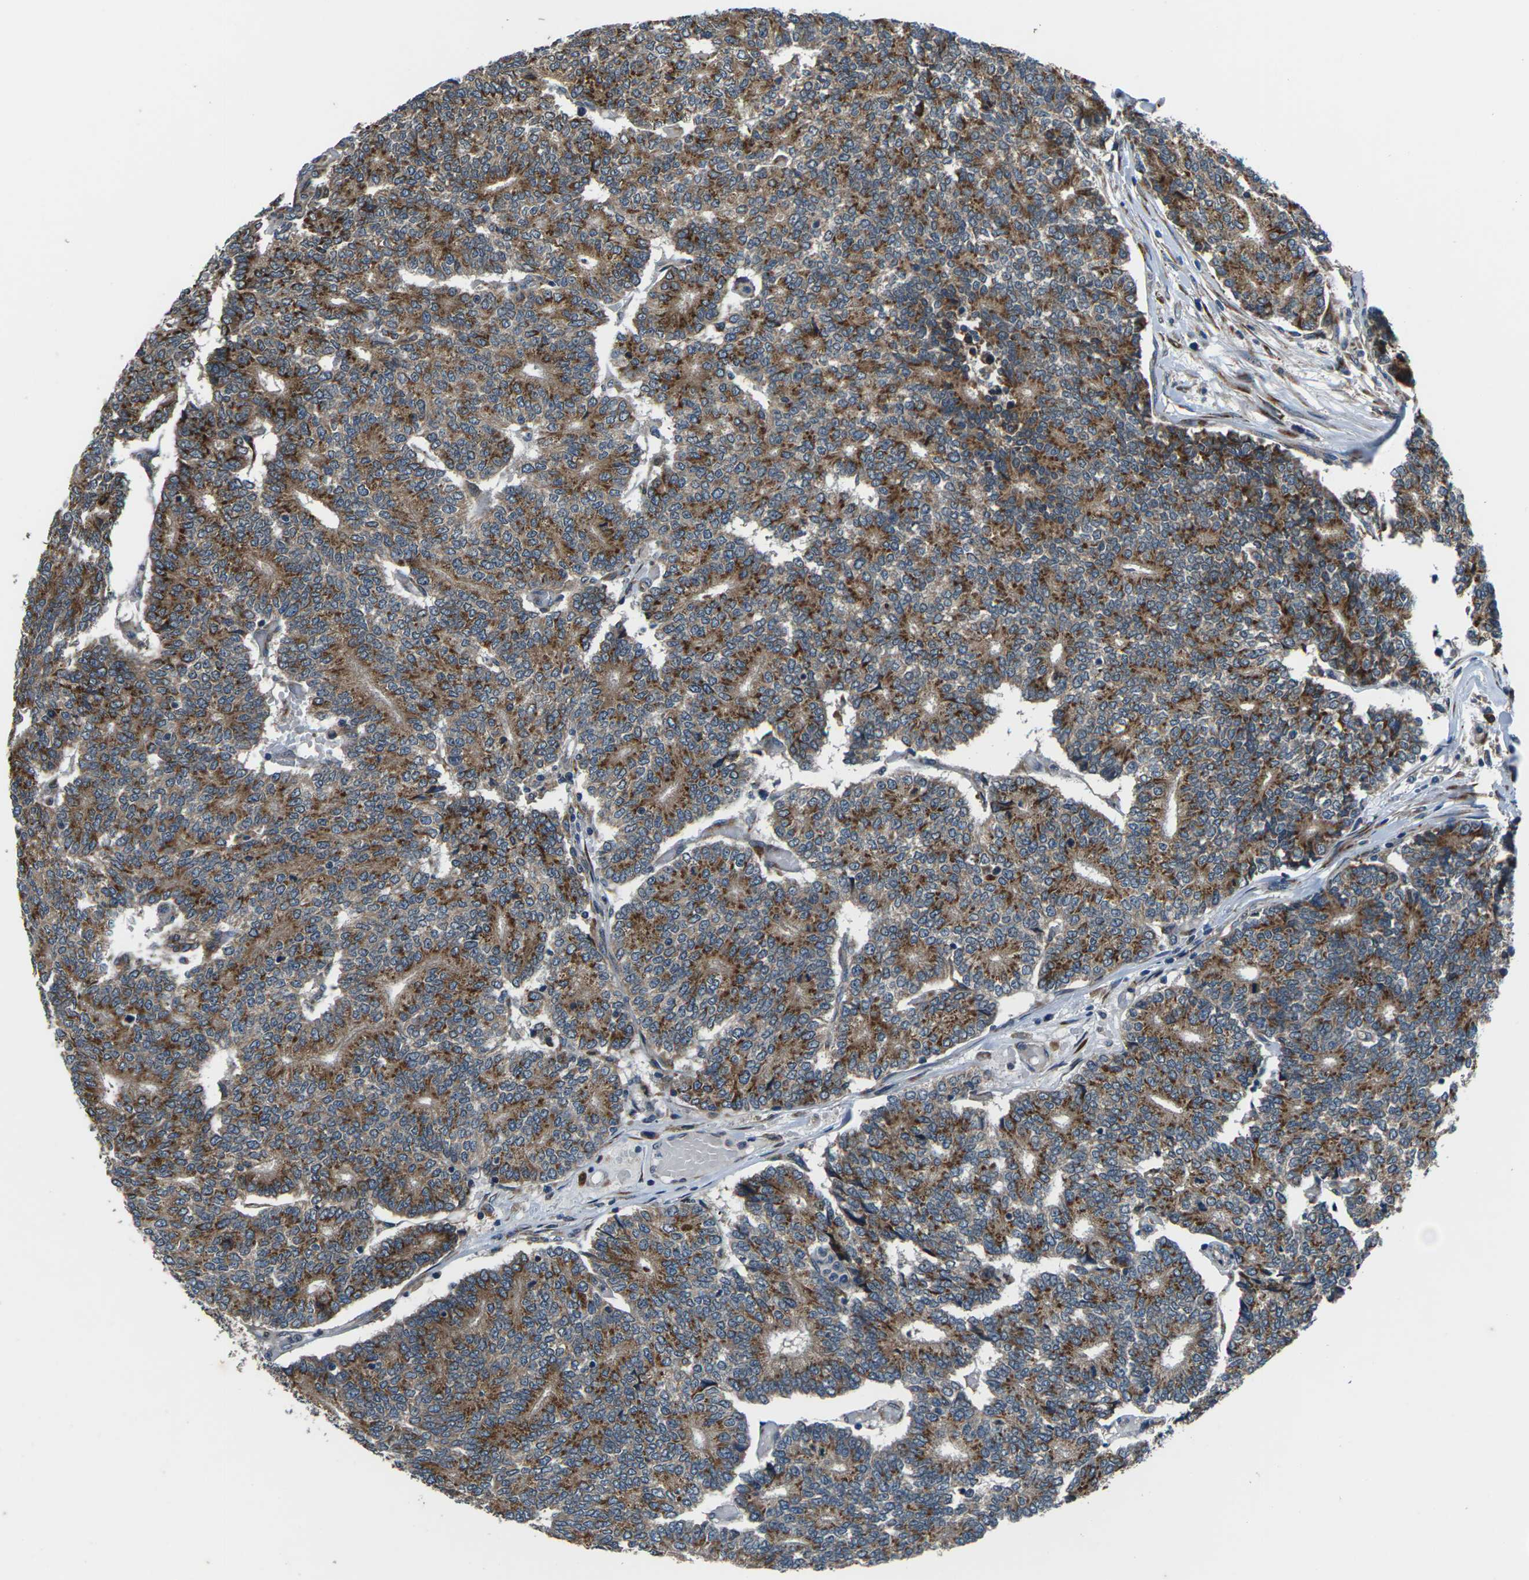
{"staining": {"intensity": "strong", "quantity": ">75%", "location": "cytoplasmic/membranous"}, "tissue": "prostate cancer", "cell_type": "Tumor cells", "image_type": "cancer", "snomed": [{"axis": "morphology", "description": "Normal tissue, NOS"}, {"axis": "morphology", "description": "Adenocarcinoma, High grade"}, {"axis": "topography", "description": "Prostate"}, {"axis": "topography", "description": "Seminal veicle"}], "caption": "Prostate cancer (high-grade adenocarcinoma) was stained to show a protein in brown. There is high levels of strong cytoplasmic/membranous expression in about >75% of tumor cells.", "gene": "GABRP", "patient": {"sex": "male", "age": 55}}